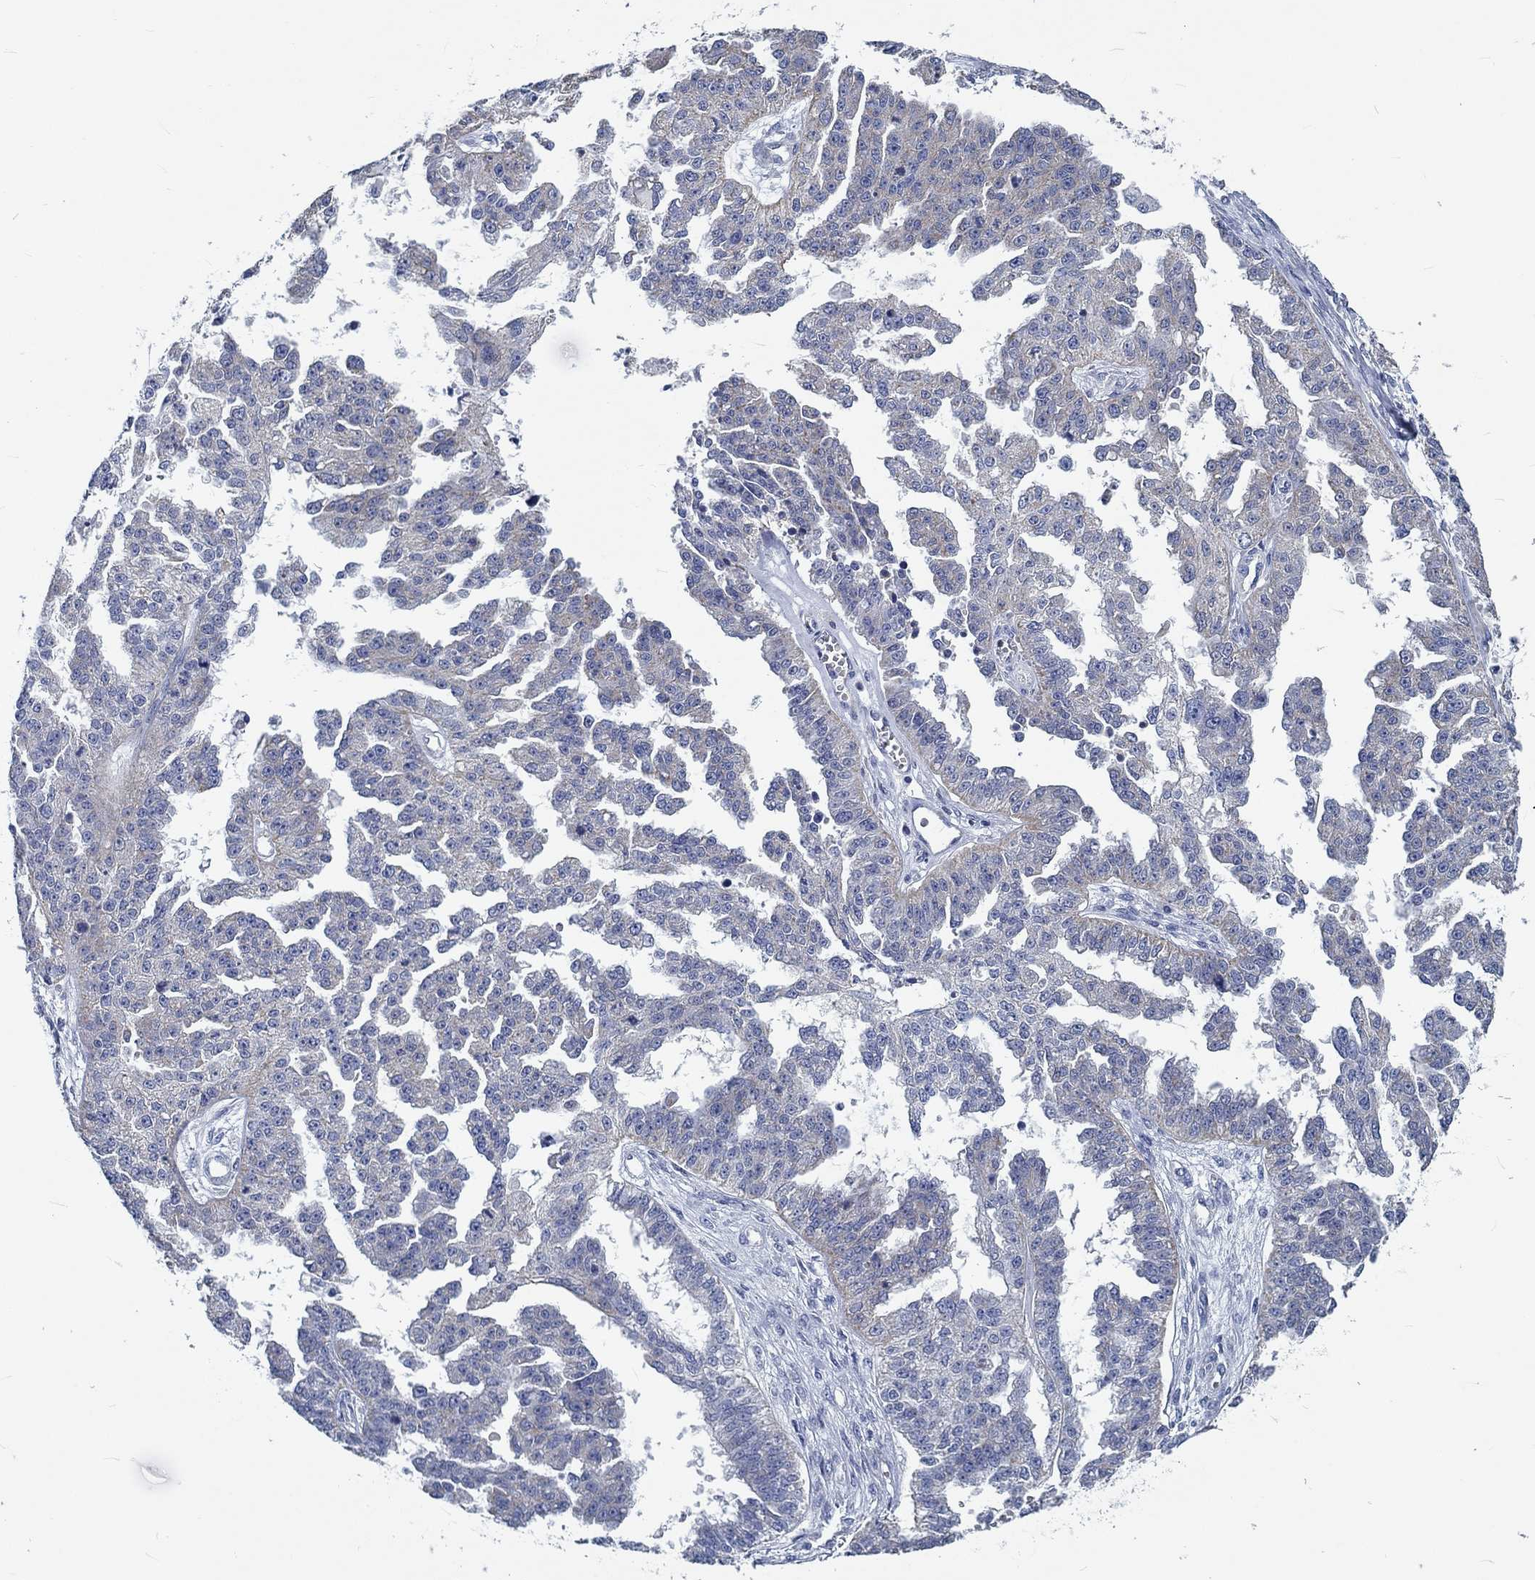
{"staining": {"intensity": "negative", "quantity": "none", "location": "none"}, "tissue": "ovarian cancer", "cell_type": "Tumor cells", "image_type": "cancer", "snomed": [{"axis": "morphology", "description": "Cystadenocarcinoma, serous, NOS"}, {"axis": "topography", "description": "Ovary"}], "caption": "This is an immunohistochemistry (IHC) photomicrograph of ovarian serous cystadenocarcinoma. There is no expression in tumor cells.", "gene": "MYBPC1", "patient": {"sex": "female", "age": 58}}